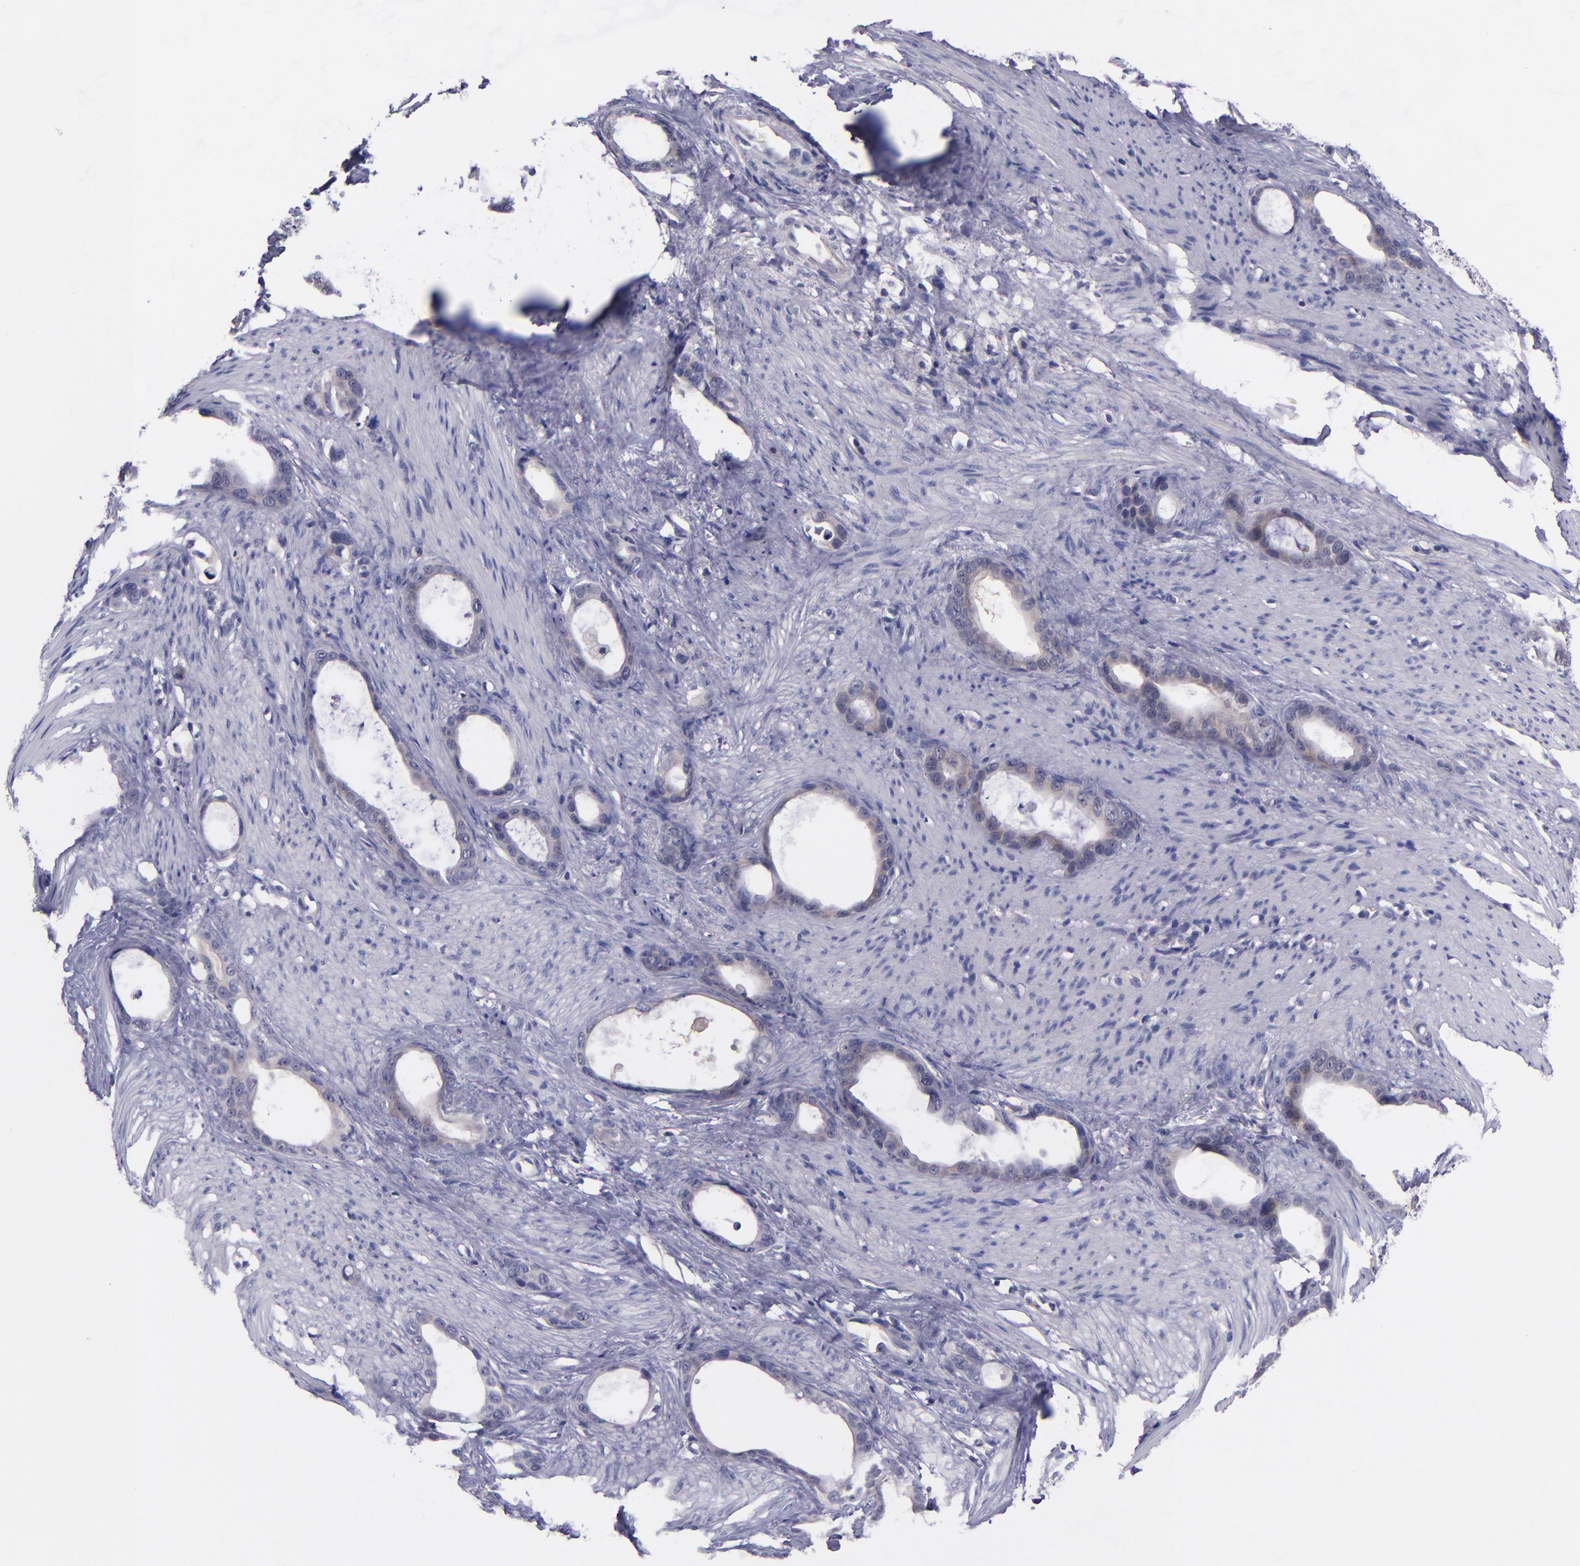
{"staining": {"intensity": "weak", "quantity": ">75%", "location": "cytoplasmic/membranous"}, "tissue": "stomach cancer", "cell_type": "Tumor cells", "image_type": "cancer", "snomed": [{"axis": "morphology", "description": "Adenocarcinoma, NOS"}, {"axis": "topography", "description": "Stomach"}], "caption": "Brown immunohistochemical staining in stomach cancer exhibits weak cytoplasmic/membranous staining in approximately >75% of tumor cells.", "gene": "RBP4", "patient": {"sex": "female", "age": 75}}